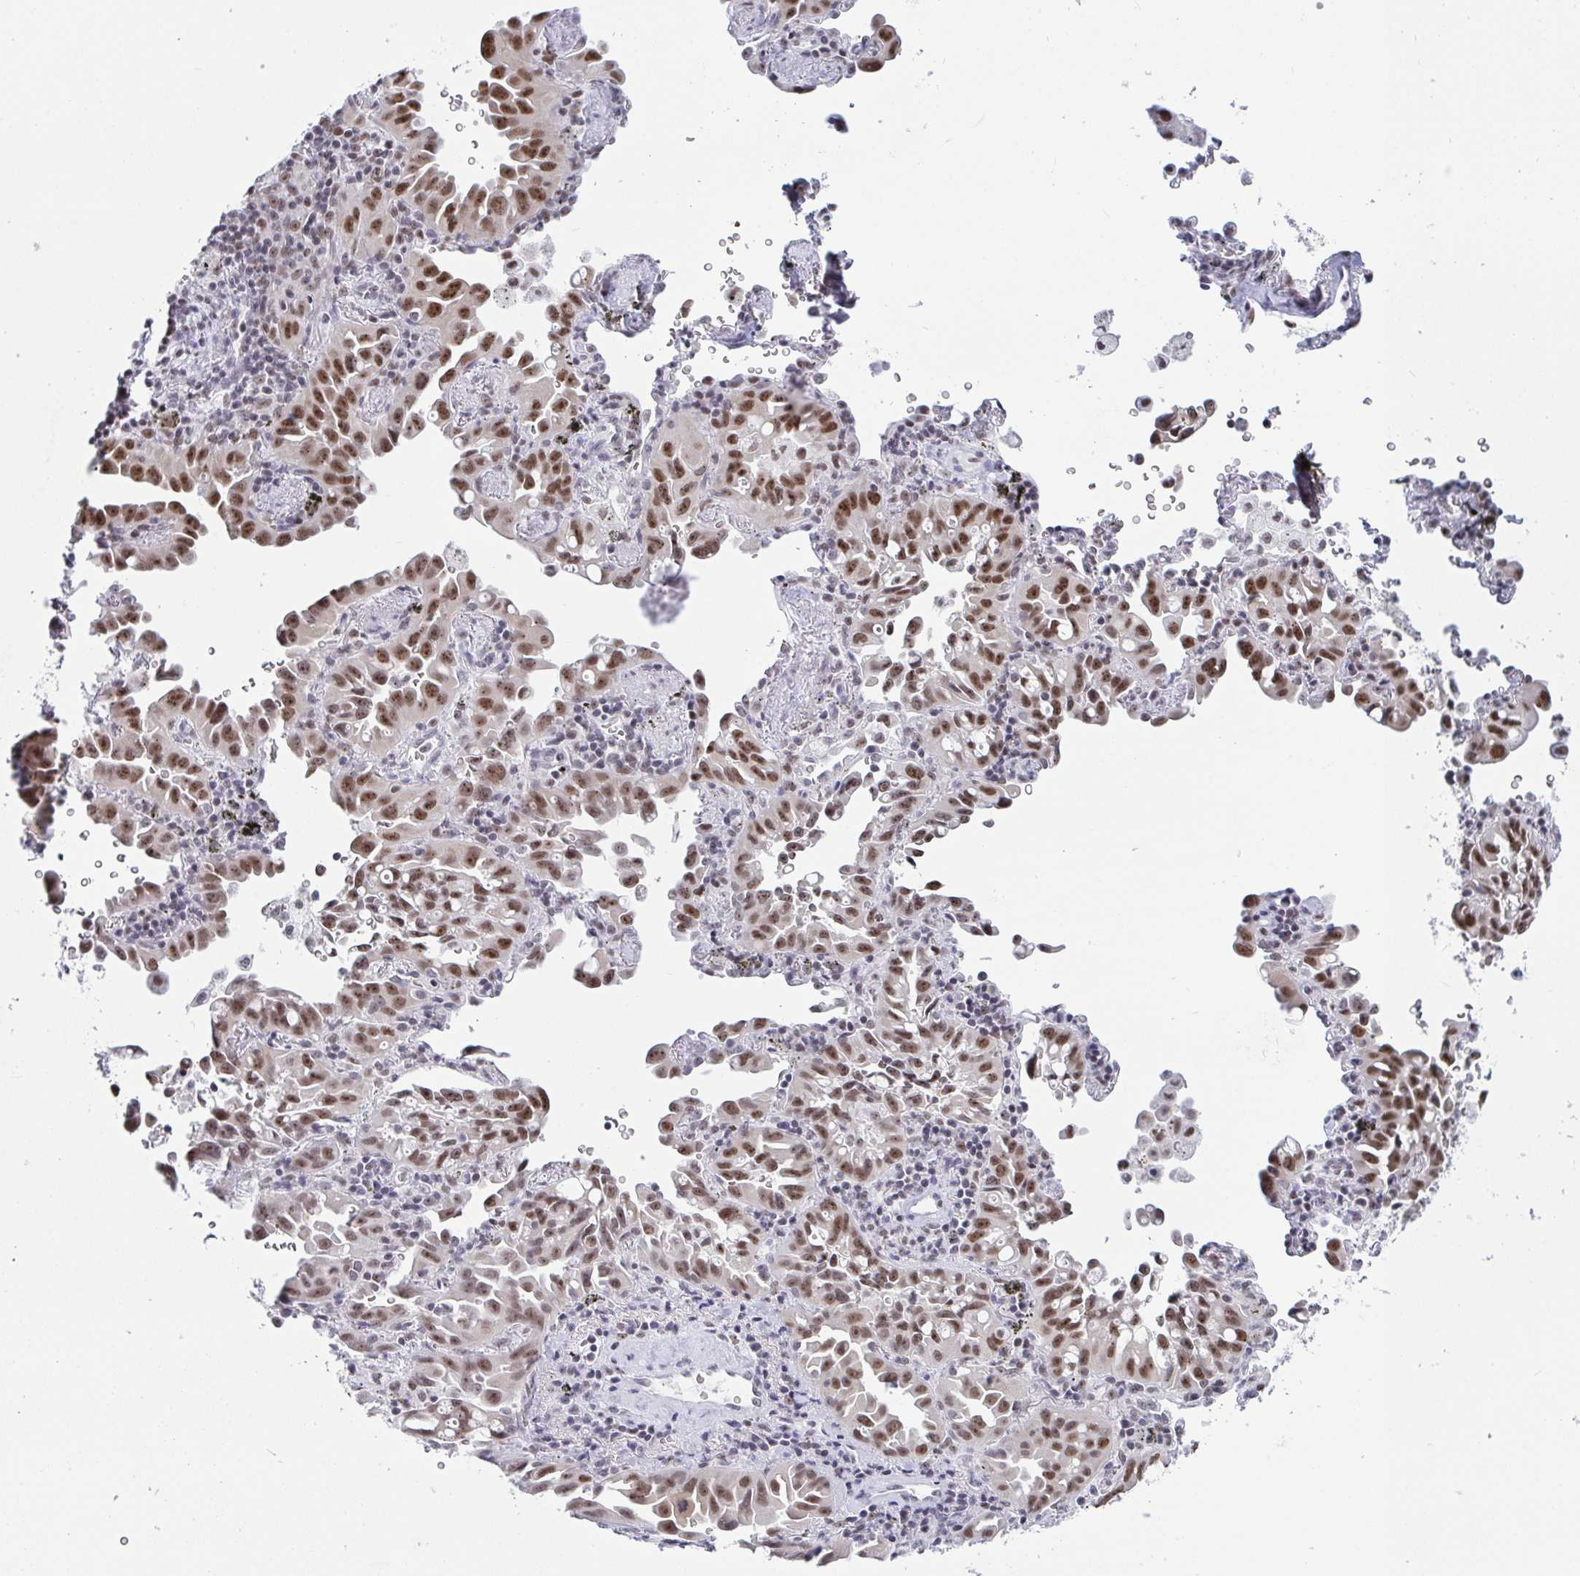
{"staining": {"intensity": "moderate", "quantity": ">75%", "location": "nuclear"}, "tissue": "lung cancer", "cell_type": "Tumor cells", "image_type": "cancer", "snomed": [{"axis": "morphology", "description": "Adenocarcinoma, NOS"}, {"axis": "topography", "description": "Lung"}], "caption": "A micrograph of lung adenocarcinoma stained for a protein reveals moderate nuclear brown staining in tumor cells.", "gene": "SUPT16H", "patient": {"sex": "male", "age": 68}}